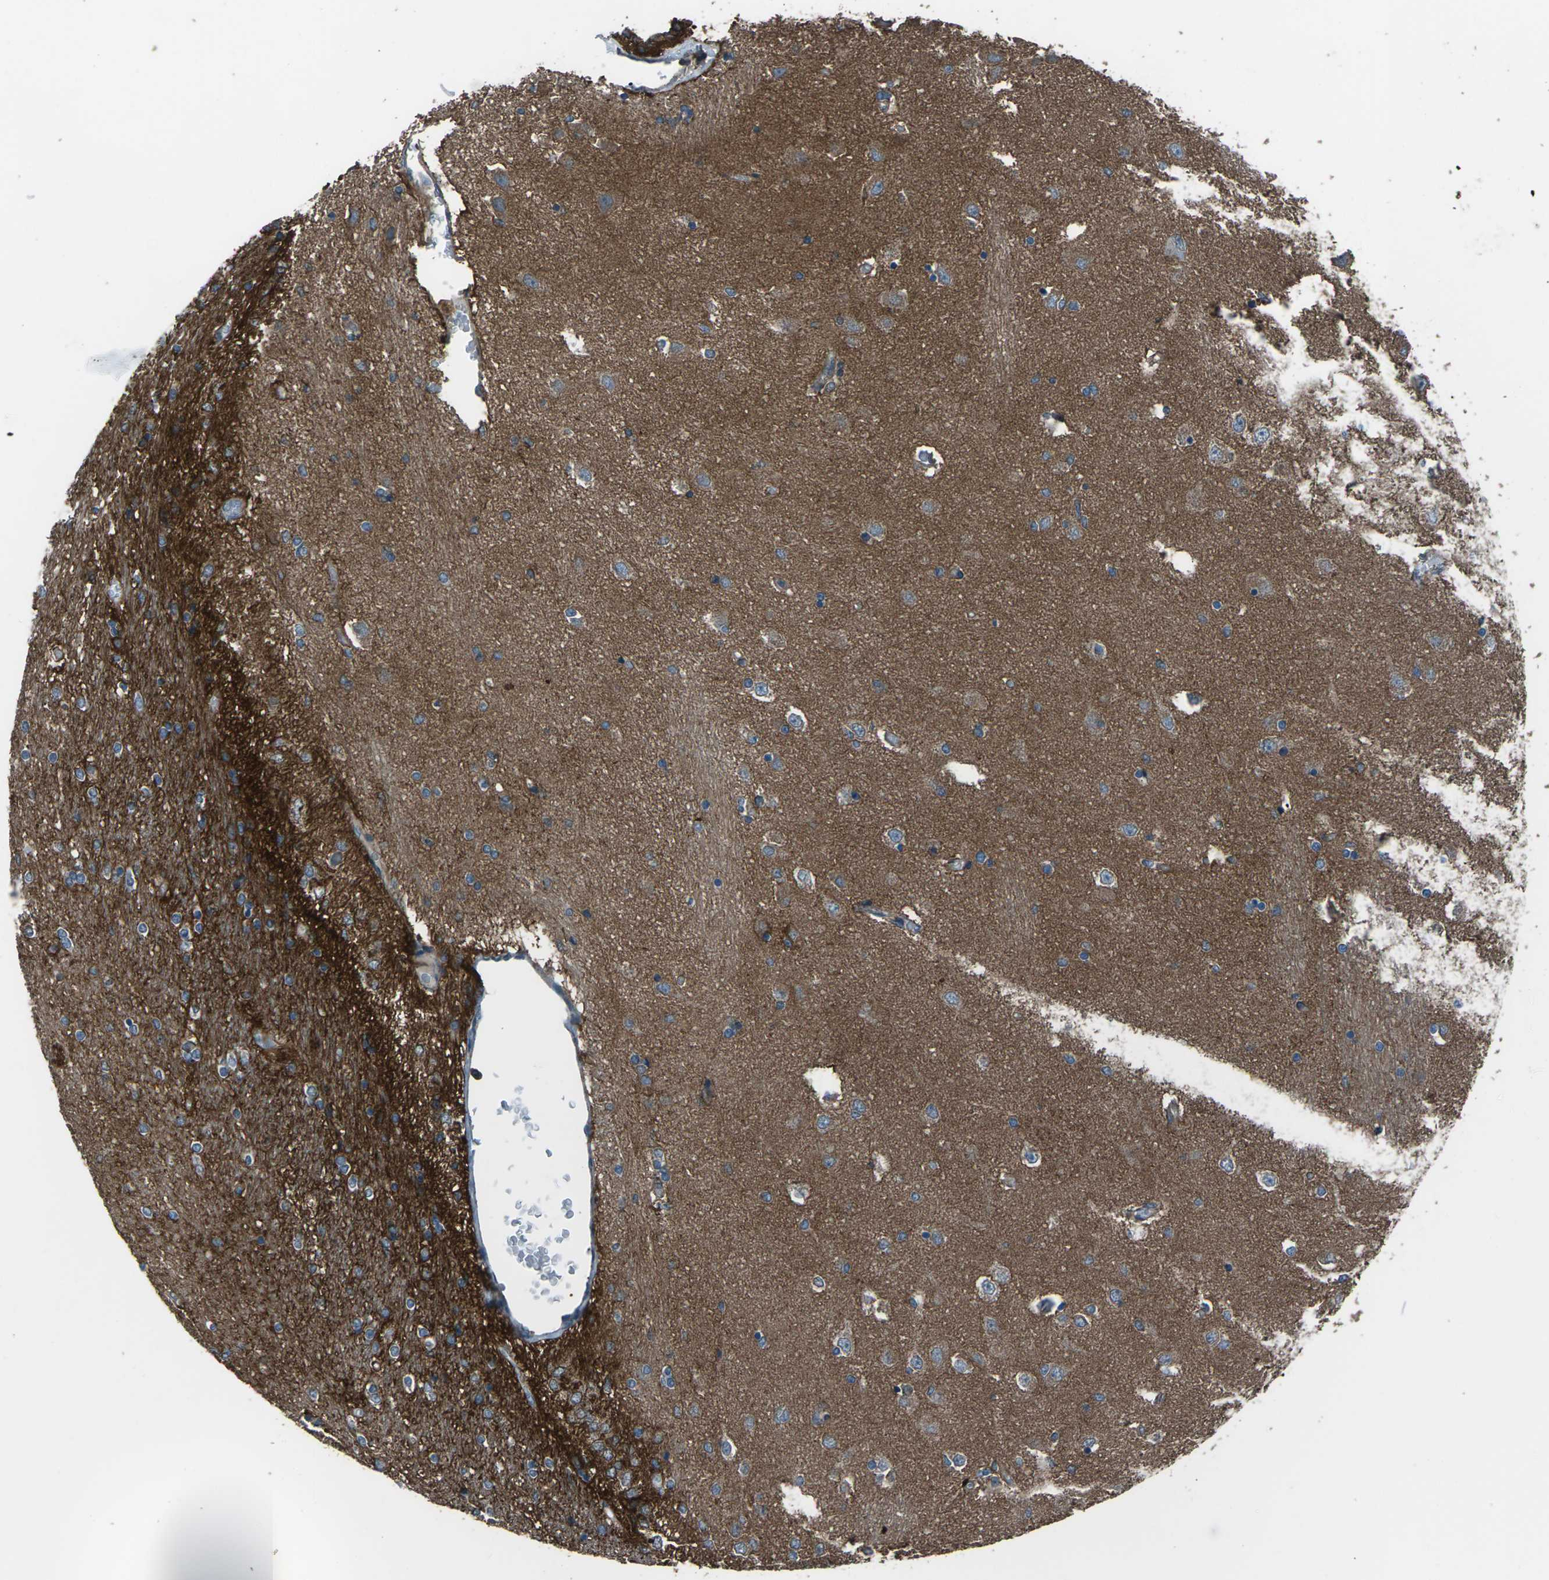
{"staining": {"intensity": "weak", "quantity": "25%-75%", "location": "cytoplasmic/membranous"}, "tissue": "hippocampus", "cell_type": "Glial cells", "image_type": "normal", "snomed": [{"axis": "morphology", "description": "Normal tissue, NOS"}, {"axis": "topography", "description": "Hippocampus"}], "caption": "A high-resolution micrograph shows IHC staining of unremarkable hippocampus, which shows weak cytoplasmic/membranous staining in approximately 25%-75% of glial cells. (DAB = brown stain, brightfield microscopy at high magnification).", "gene": "CMTM4", "patient": {"sex": "female", "age": 54}}